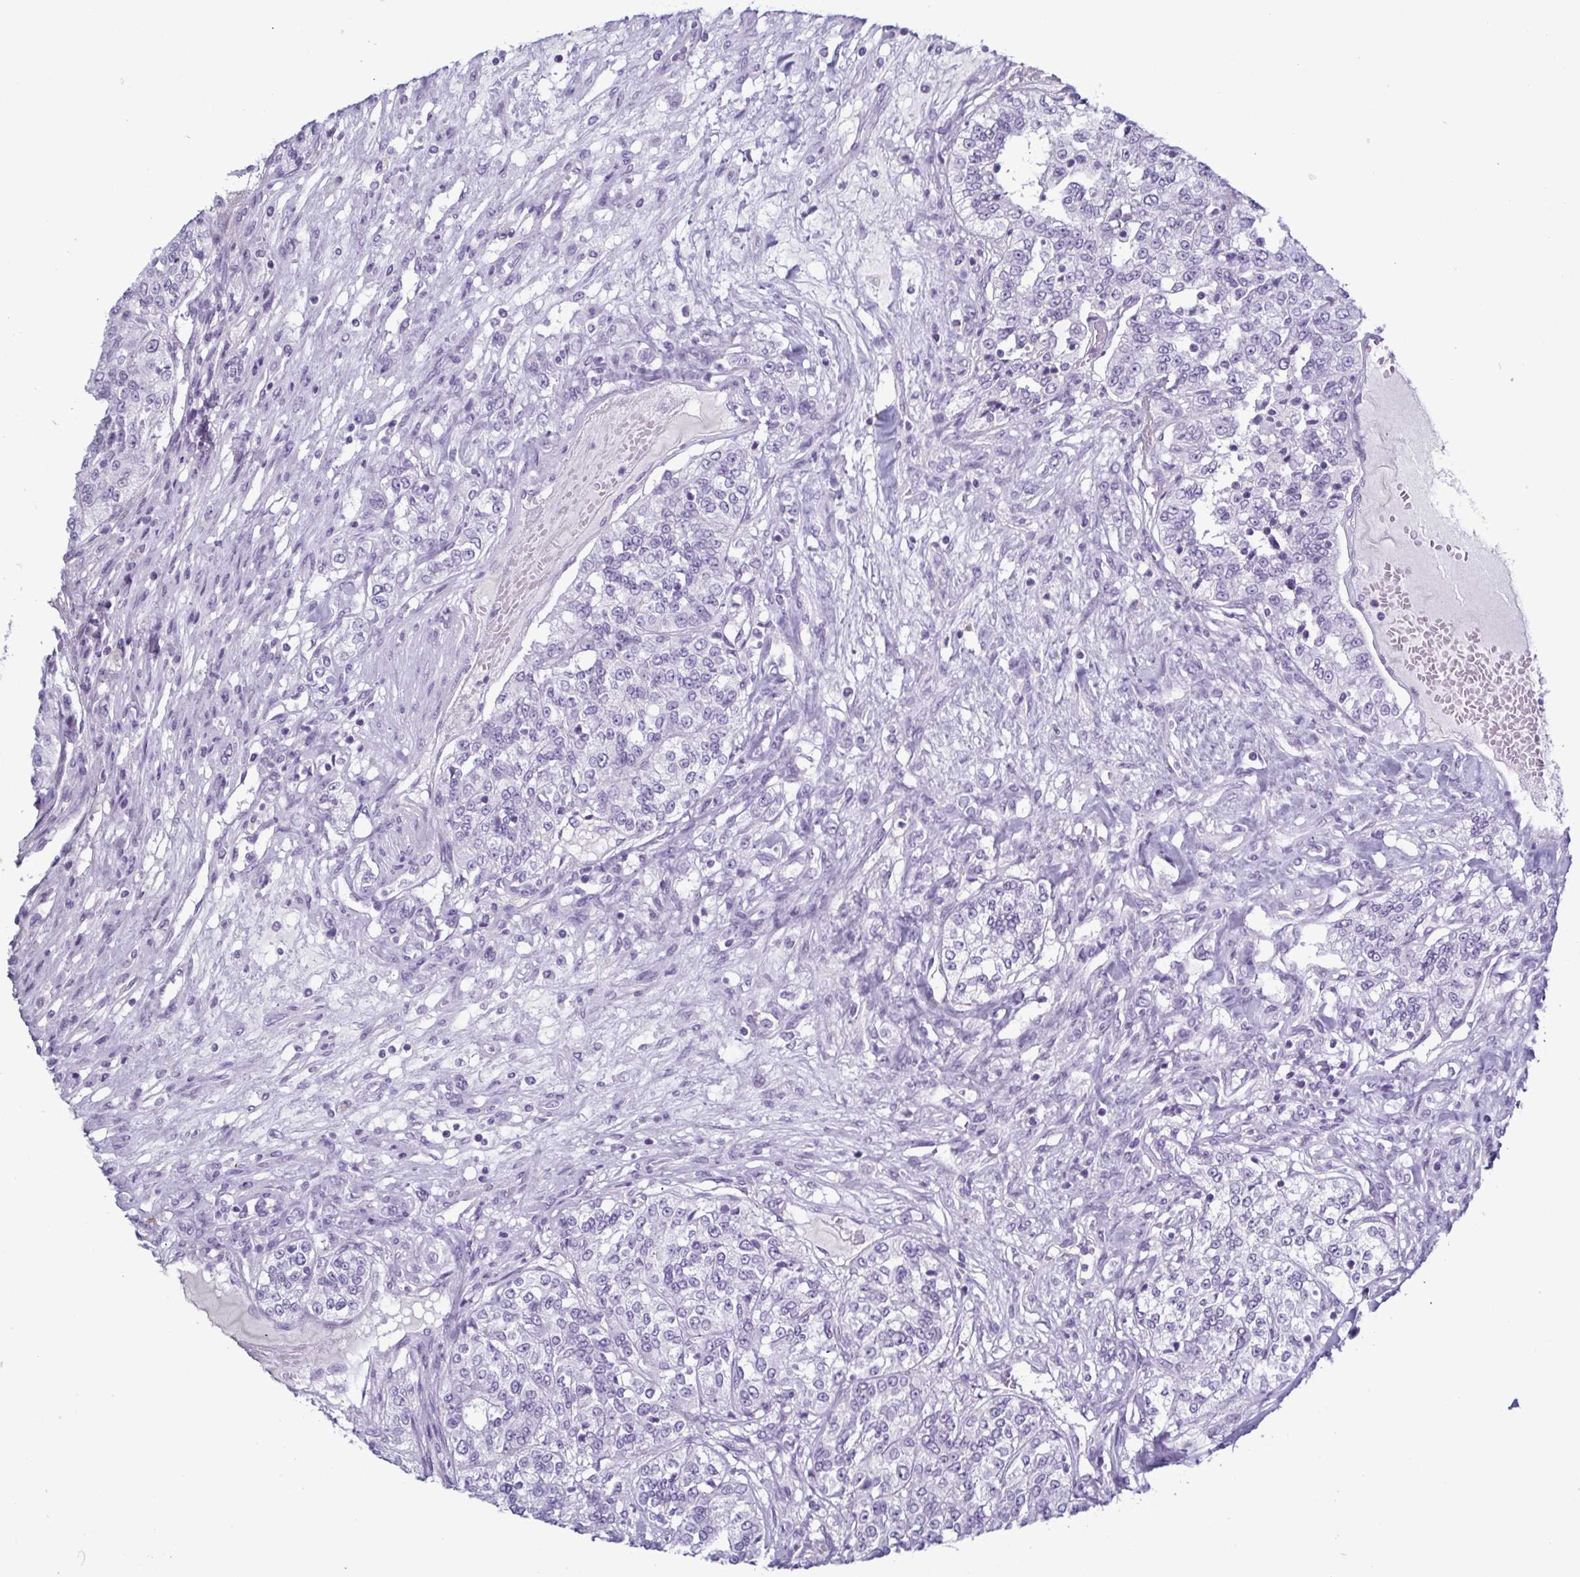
{"staining": {"intensity": "negative", "quantity": "none", "location": "none"}, "tissue": "renal cancer", "cell_type": "Tumor cells", "image_type": "cancer", "snomed": [{"axis": "morphology", "description": "Adenocarcinoma, NOS"}, {"axis": "topography", "description": "Kidney"}], "caption": "Immunohistochemistry of renal cancer demonstrates no positivity in tumor cells.", "gene": "KRT10", "patient": {"sex": "female", "age": 63}}